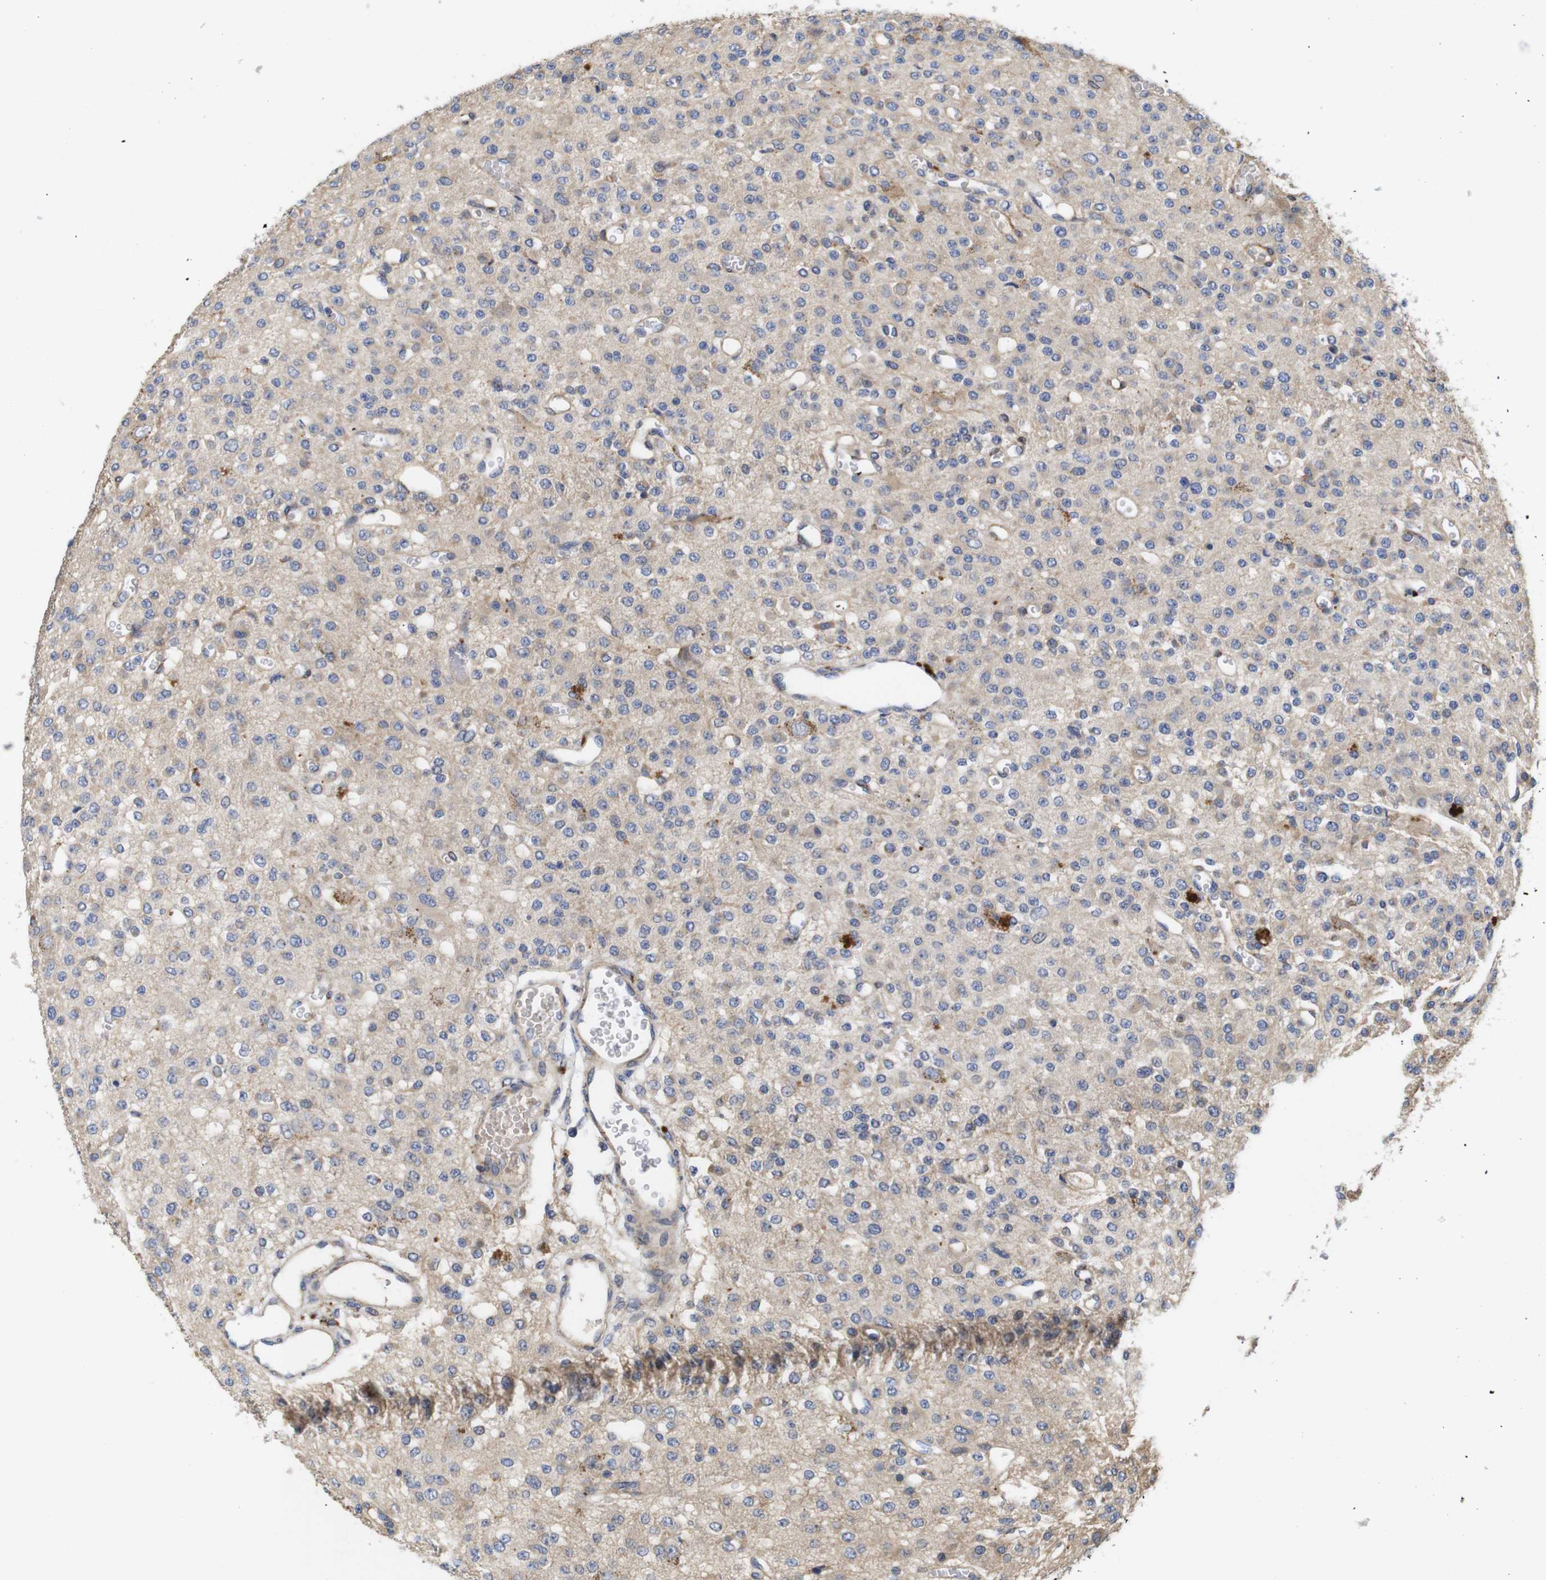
{"staining": {"intensity": "weak", "quantity": "25%-75%", "location": "cytoplasmic/membranous"}, "tissue": "glioma", "cell_type": "Tumor cells", "image_type": "cancer", "snomed": [{"axis": "morphology", "description": "Glioma, malignant, Low grade"}, {"axis": "topography", "description": "Brain"}], "caption": "A high-resolution micrograph shows immunohistochemistry staining of glioma, which reveals weak cytoplasmic/membranous staining in approximately 25%-75% of tumor cells.", "gene": "SPRY3", "patient": {"sex": "male", "age": 38}}